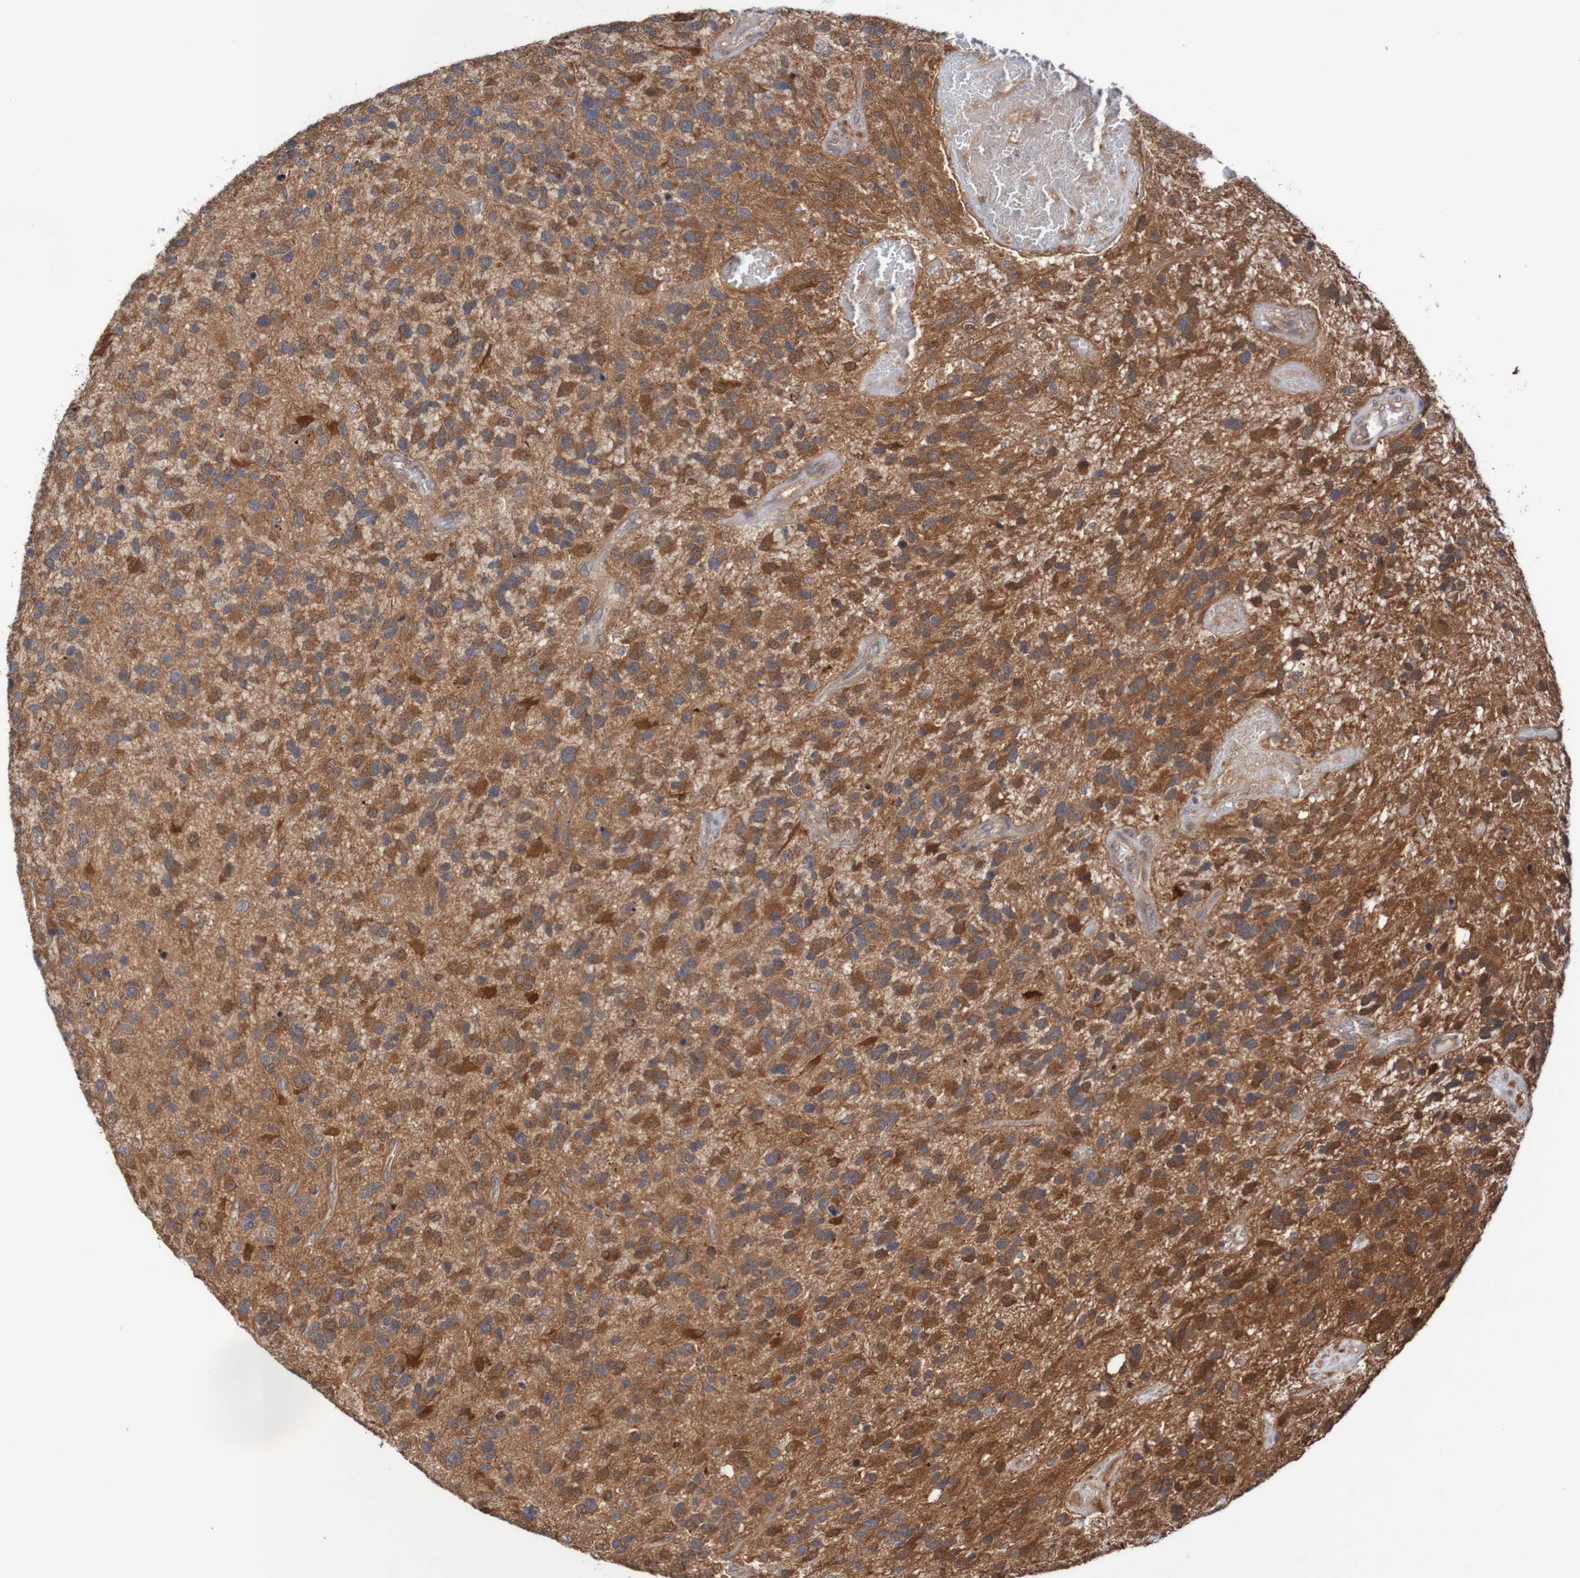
{"staining": {"intensity": "moderate", "quantity": "25%-75%", "location": "cytoplasmic/membranous,nuclear"}, "tissue": "glioma", "cell_type": "Tumor cells", "image_type": "cancer", "snomed": [{"axis": "morphology", "description": "Glioma, malignant, High grade"}, {"axis": "topography", "description": "Brain"}], "caption": "Immunohistochemical staining of malignant glioma (high-grade) shows moderate cytoplasmic/membranous and nuclear protein expression in approximately 25%-75% of tumor cells.", "gene": "PHPT1", "patient": {"sex": "female", "age": 58}}